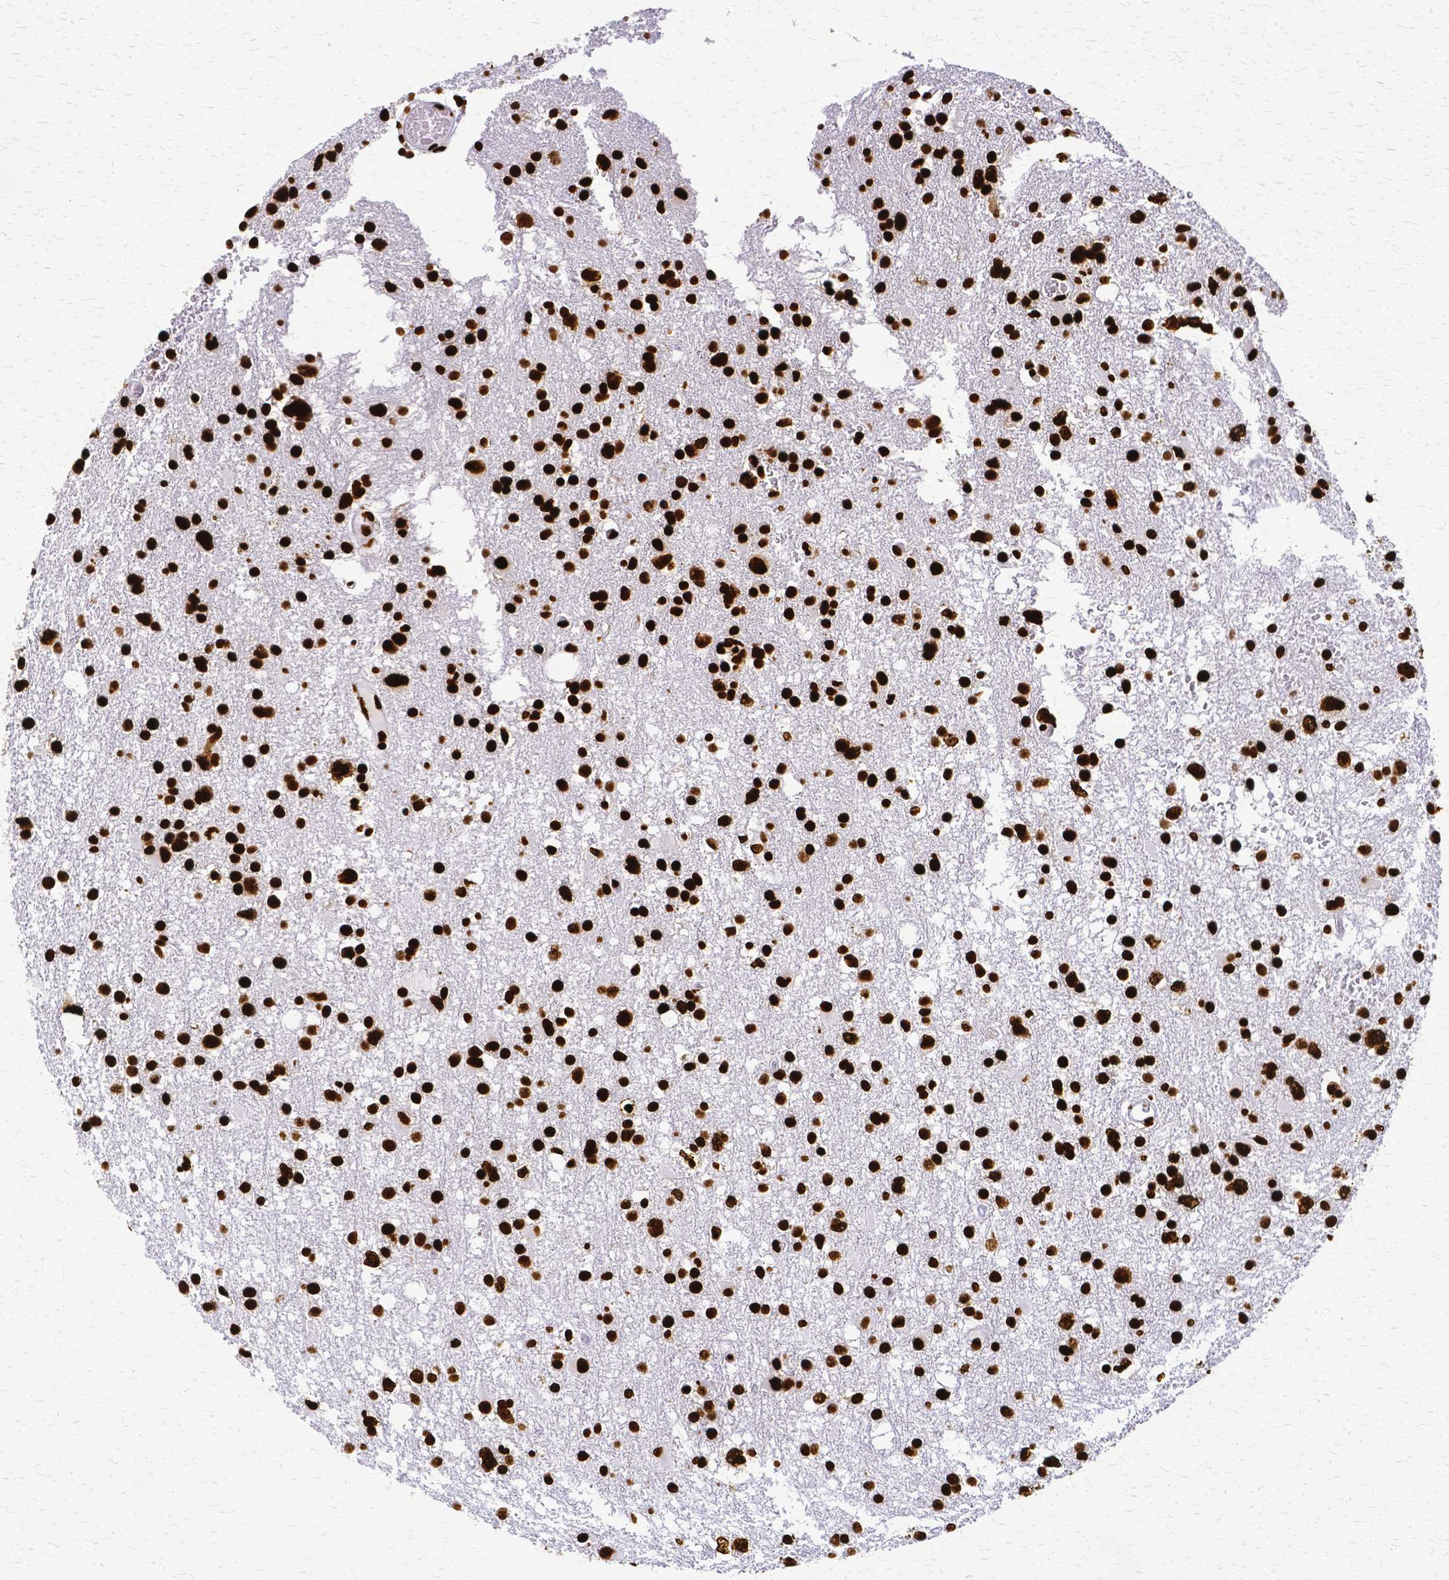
{"staining": {"intensity": "strong", "quantity": ">75%", "location": "nuclear"}, "tissue": "glioma", "cell_type": "Tumor cells", "image_type": "cancer", "snomed": [{"axis": "morphology", "description": "Glioma, malignant, High grade"}, {"axis": "topography", "description": "Brain"}], "caption": "Immunohistochemistry staining of glioma, which displays high levels of strong nuclear expression in approximately >75% of tumor cells indicating strong nuclear protein positivity. The staining was performed using DAB (brown) for protein detection and nuclei were counterstained in hematoxylin (blue).", "gene": "SFPQ", "patient": {"sex": "male", "age": 61}}